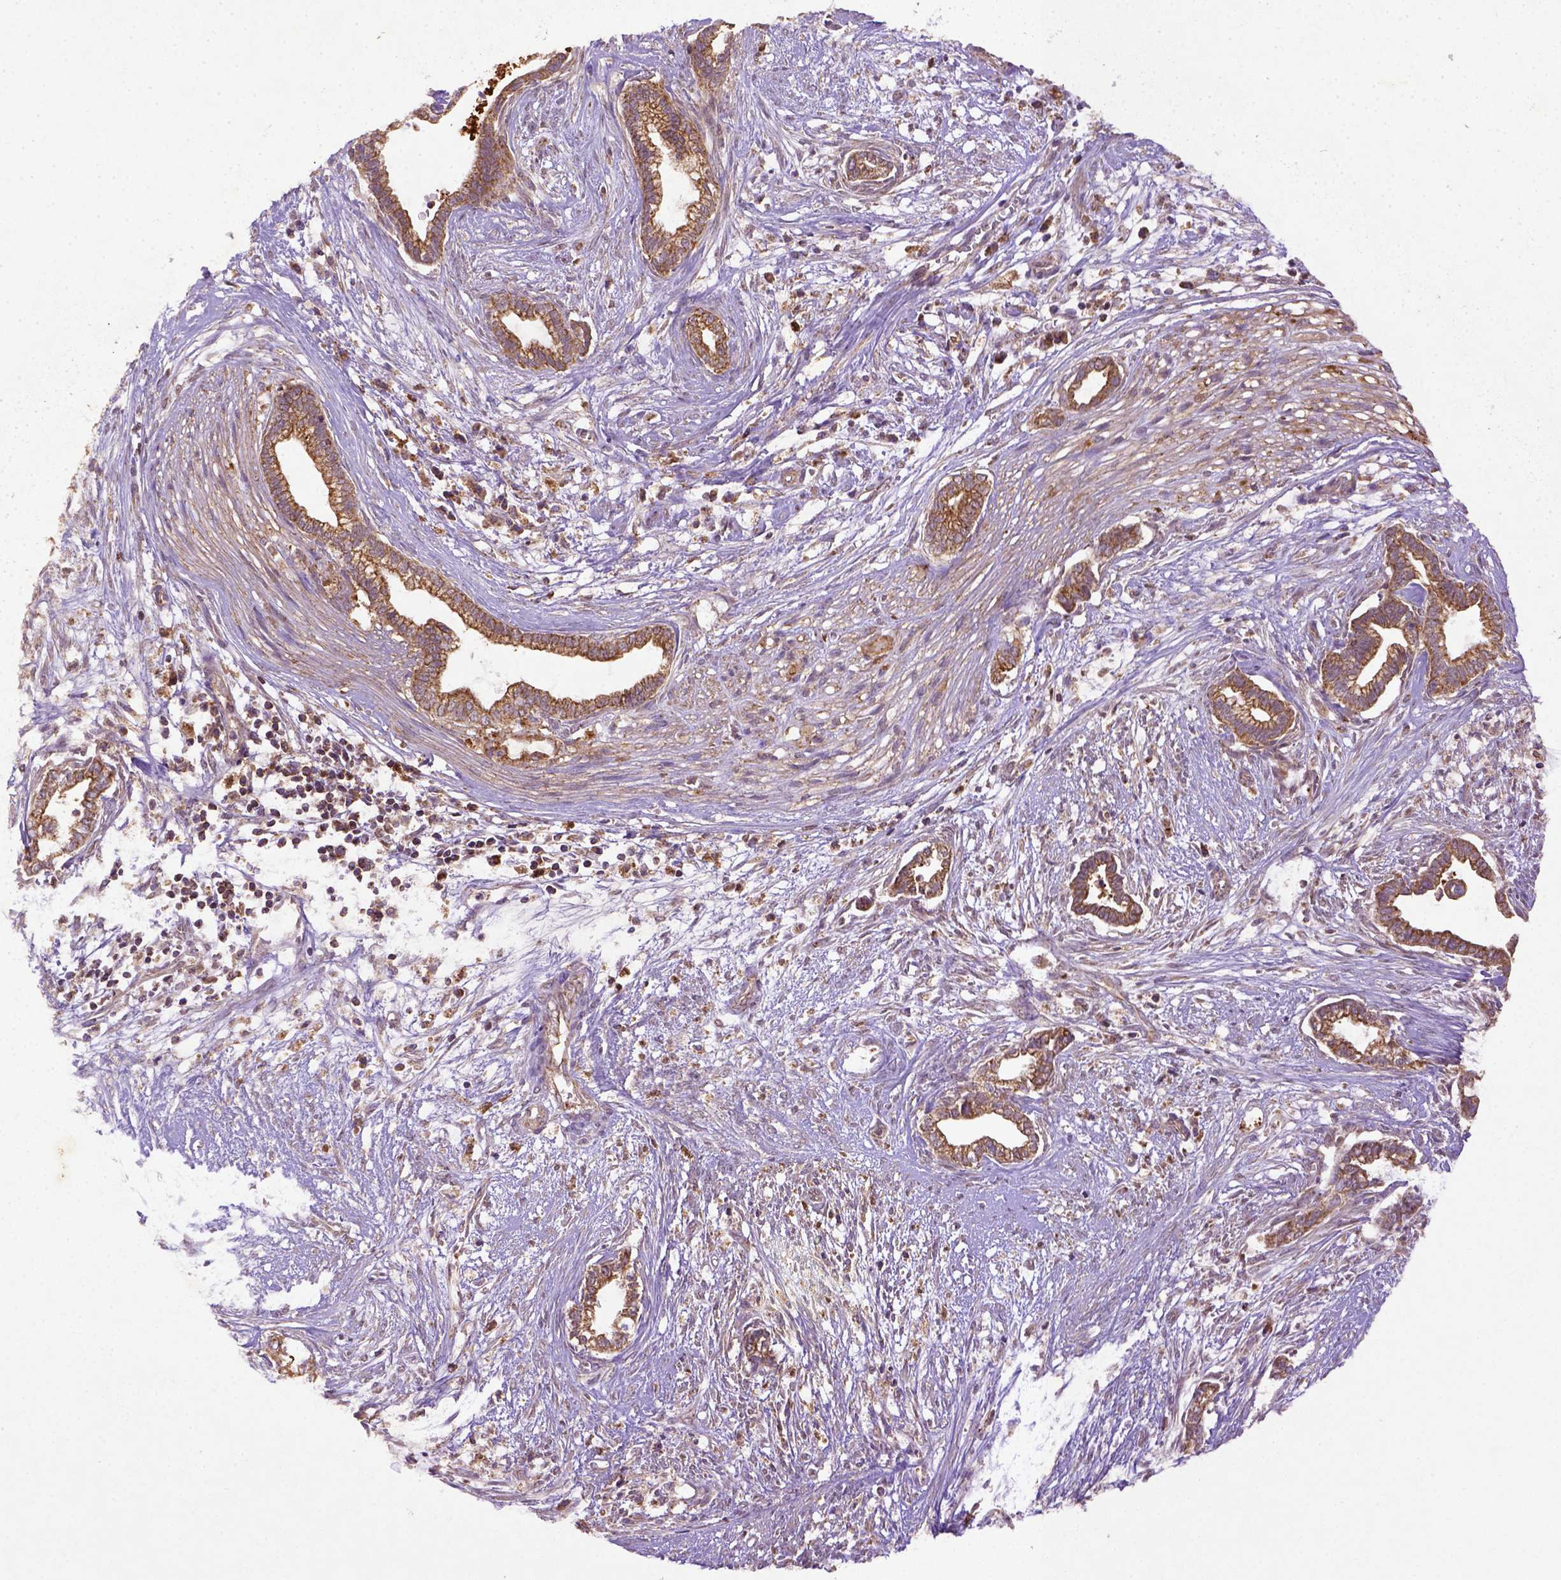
{"staining": {"intensity": "strong", "quantity": ">75%", "location": "cytoplasmic/membranous"}, "tissue": "cervical cancer", "cell_type": "Tumor cells", "image_type": "cancer", "snomed": [{"axis": "morphology", "description": "Adenocarcinoma, NOS"}, {"axis": "topography", "description": "Cervix"}], "caption": "Human cervical adenocarcinoma stained with a brown dye reveals strong cytoplasmic/membranous positive staining in approximately >75% of tumor cells.", "gene": "MT-CO1", "patient": {"sex": "female", "age": 62}}